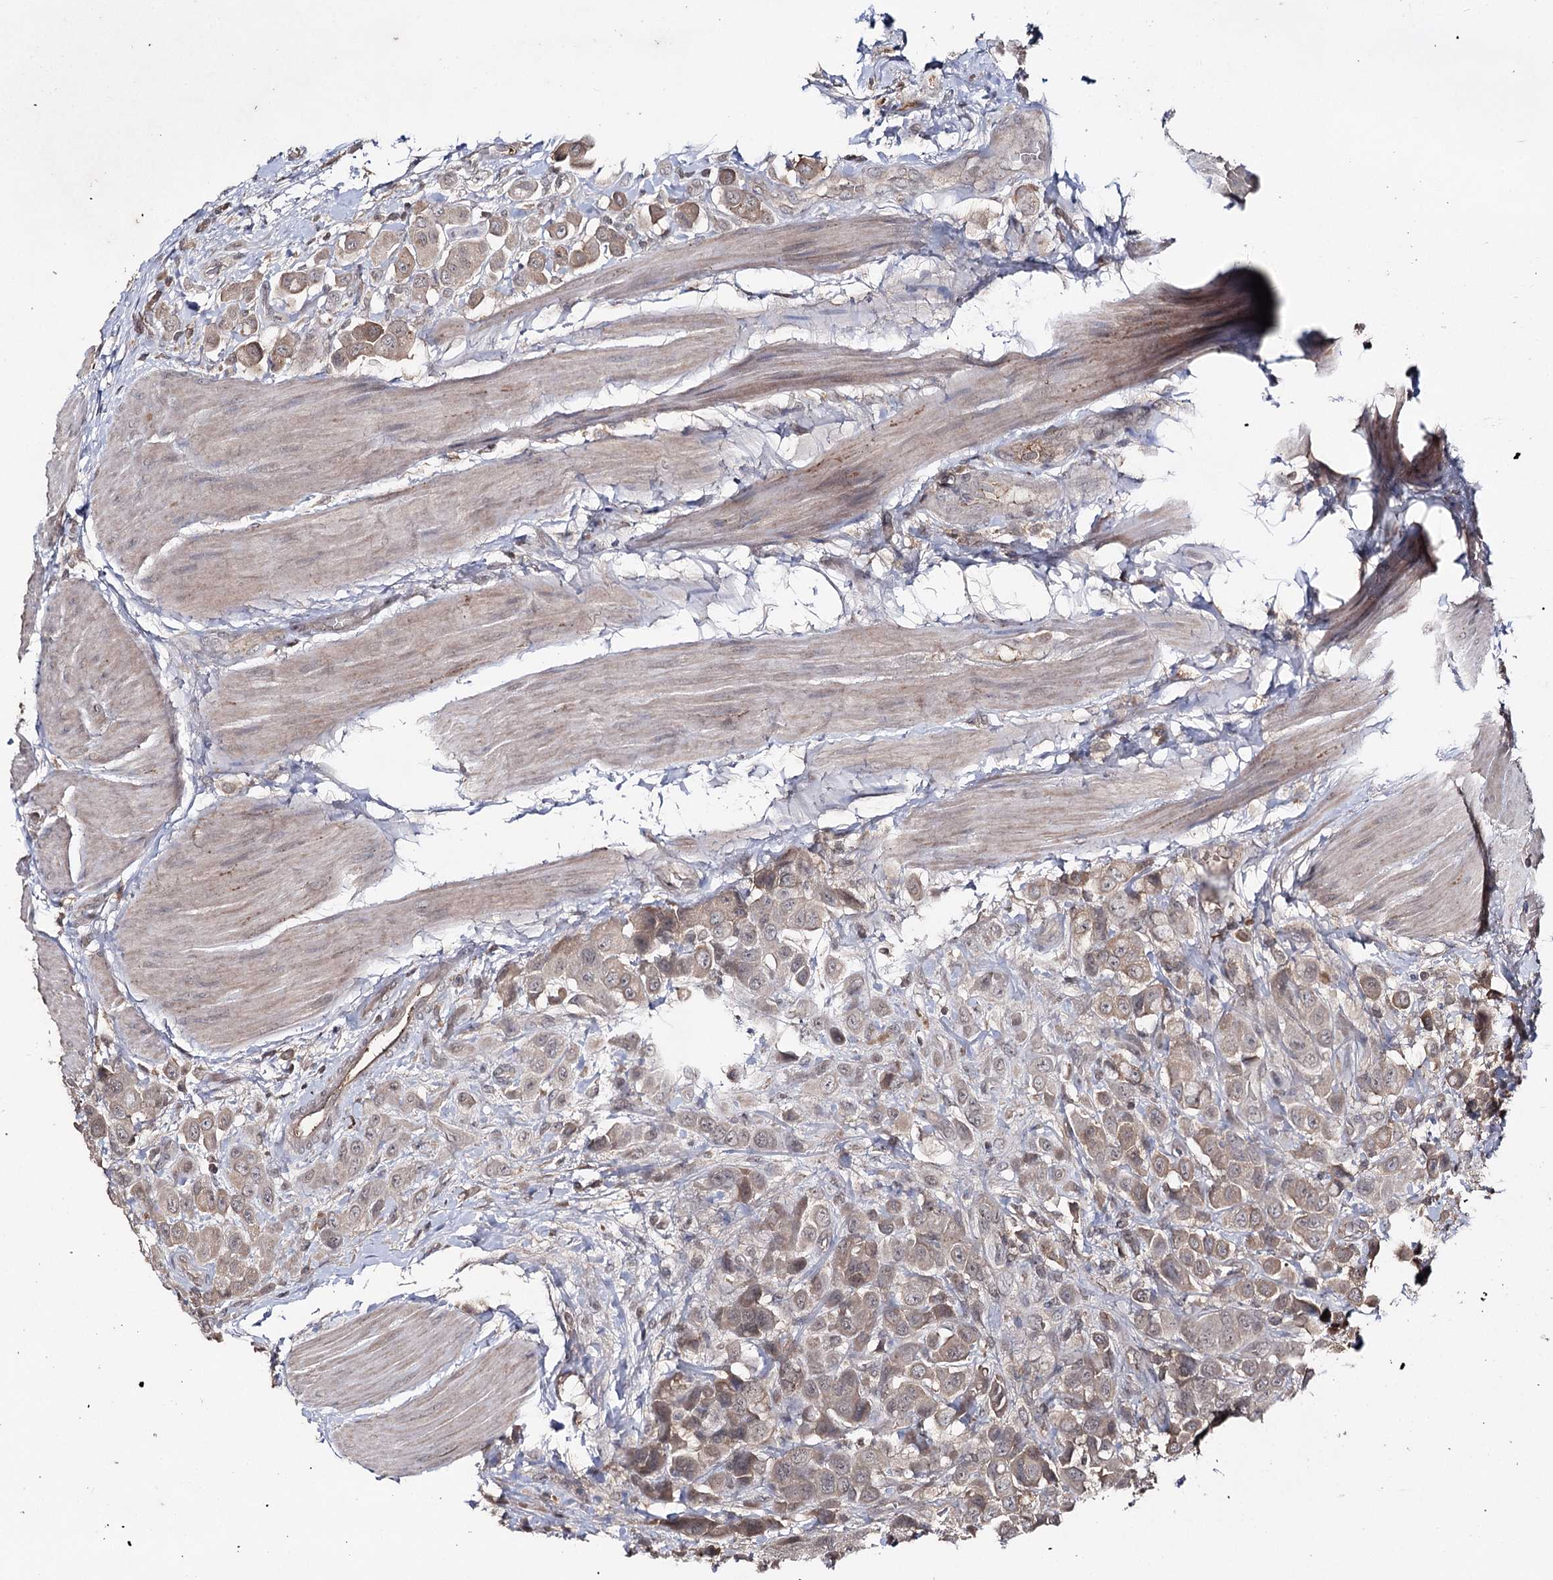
{"staining": {"intensity": "moderate", "quantity": "<25%", "location": "cytoplasmic/membranous"}, "tissue": "urothelial cancer", "cell_type": "Tumor cells", "image_type": "cancer", "snomed": [{"axis": "morphology", "description": "Urothelial carcinoma, High grade"}, {"axis": "topography", "description": "Urinary bladder"}], "caption": "Tumor cells reveal low levels of moderate cytoplasmic/membranous staining in approximately <25% of cells in human urothelial cancer.", "gene": "SYNGR3", "patient": {"sex": "male", "age": 50}}